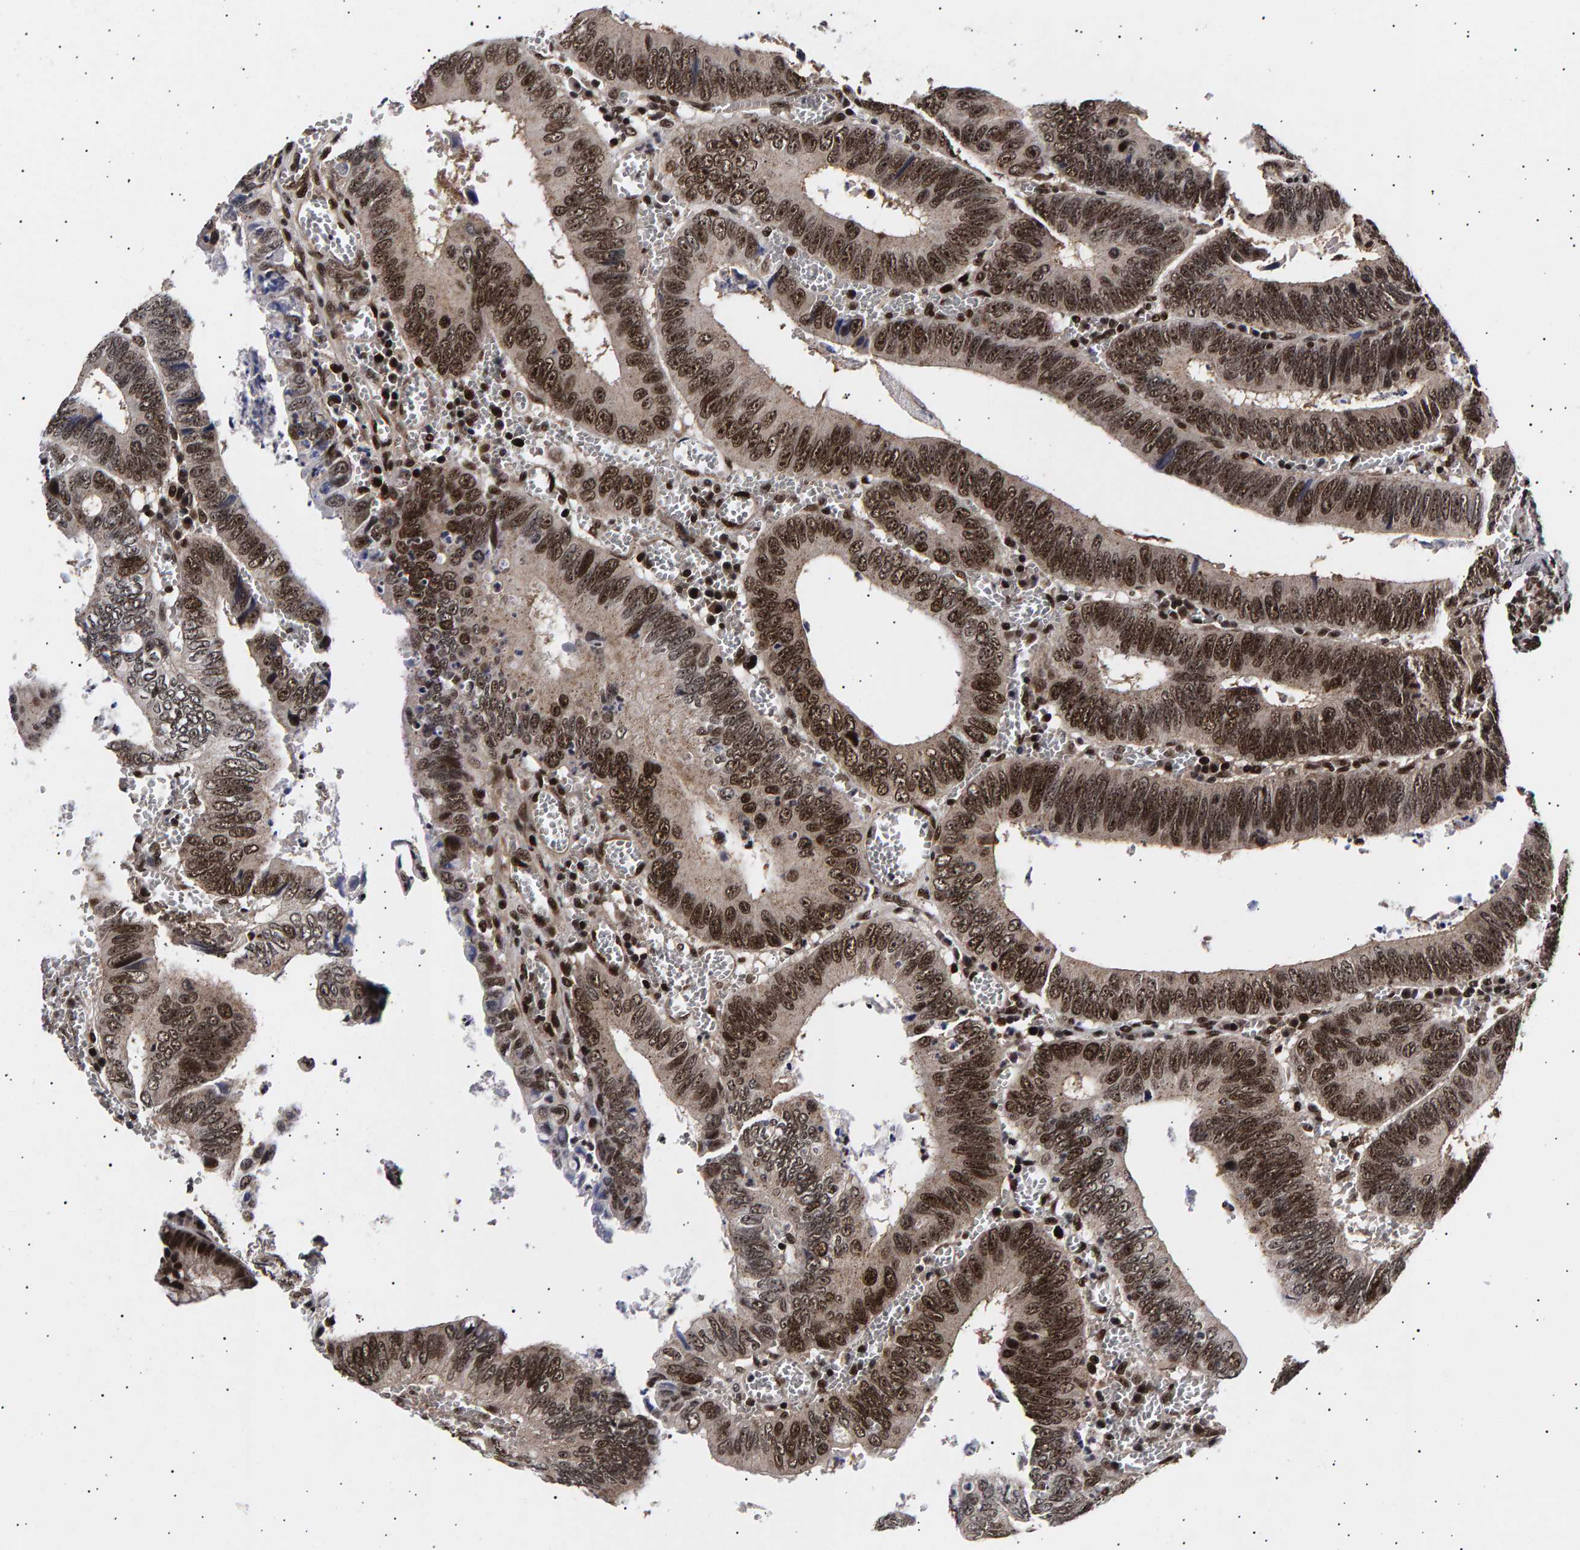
{"staining": {"intensity": "strong", "quantity": ">75%", "location": "nuclear"}, "tissue": "colorectal cancer", "cell_type": "Tumor cells", "image_type": "cancer", "snomed": [{"axis": "morphology", "description": "Inflammation, NOS"}, {"axis": "morphology", "description": "Adenocarcinoma, NOS"}, {"axis": "topography", "description": "Colon"}], "caption": "Protein expression analysis of colorectal cancer (adenocarcinoma) displays strong nuclear positivity in approximately >75% of tumor cells.", "gene": "ANKRD40", "patient": {"sex": "male", "age": 72}}